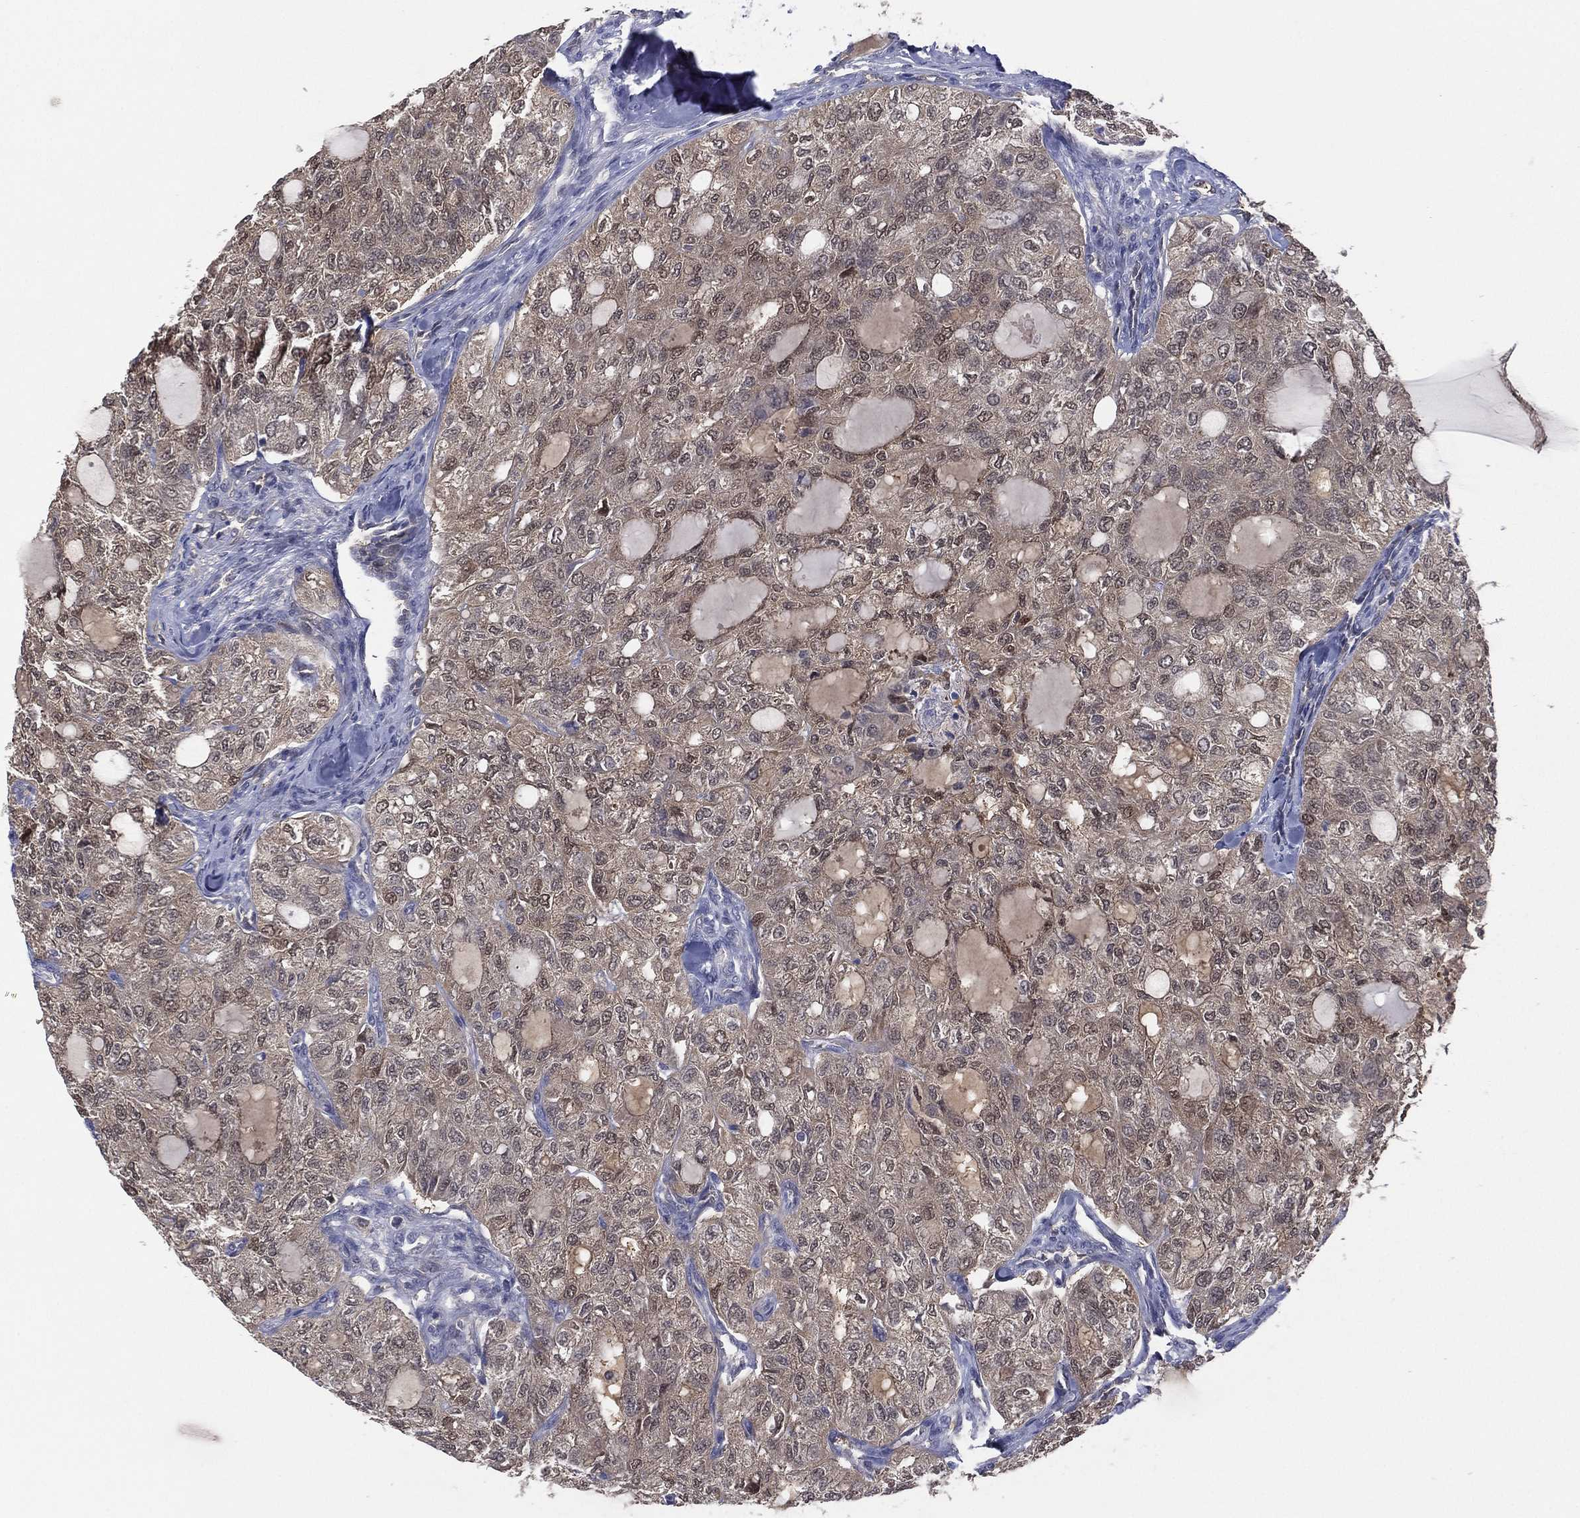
{"staining": {"intensity": "weak", "quantity": "<25%", "location": "nuclear"}, "tissue": "thyroid cancer", "cell_type": "Tumor cells", "image_type": "cancer", "snomed": [{"axis": "morphology", "description": "Follicular adenoma carcinoma, NOS"}, {"axis": "topography", "description": "Thyroid gland"}], "caption": "Thyroid follicular adenoma carcinoma was stained to show a protein in brown. There is no significant positivity in tumor cells.", "gene": "DDAH1", "patient": {"sex": "male", "age": 75}}